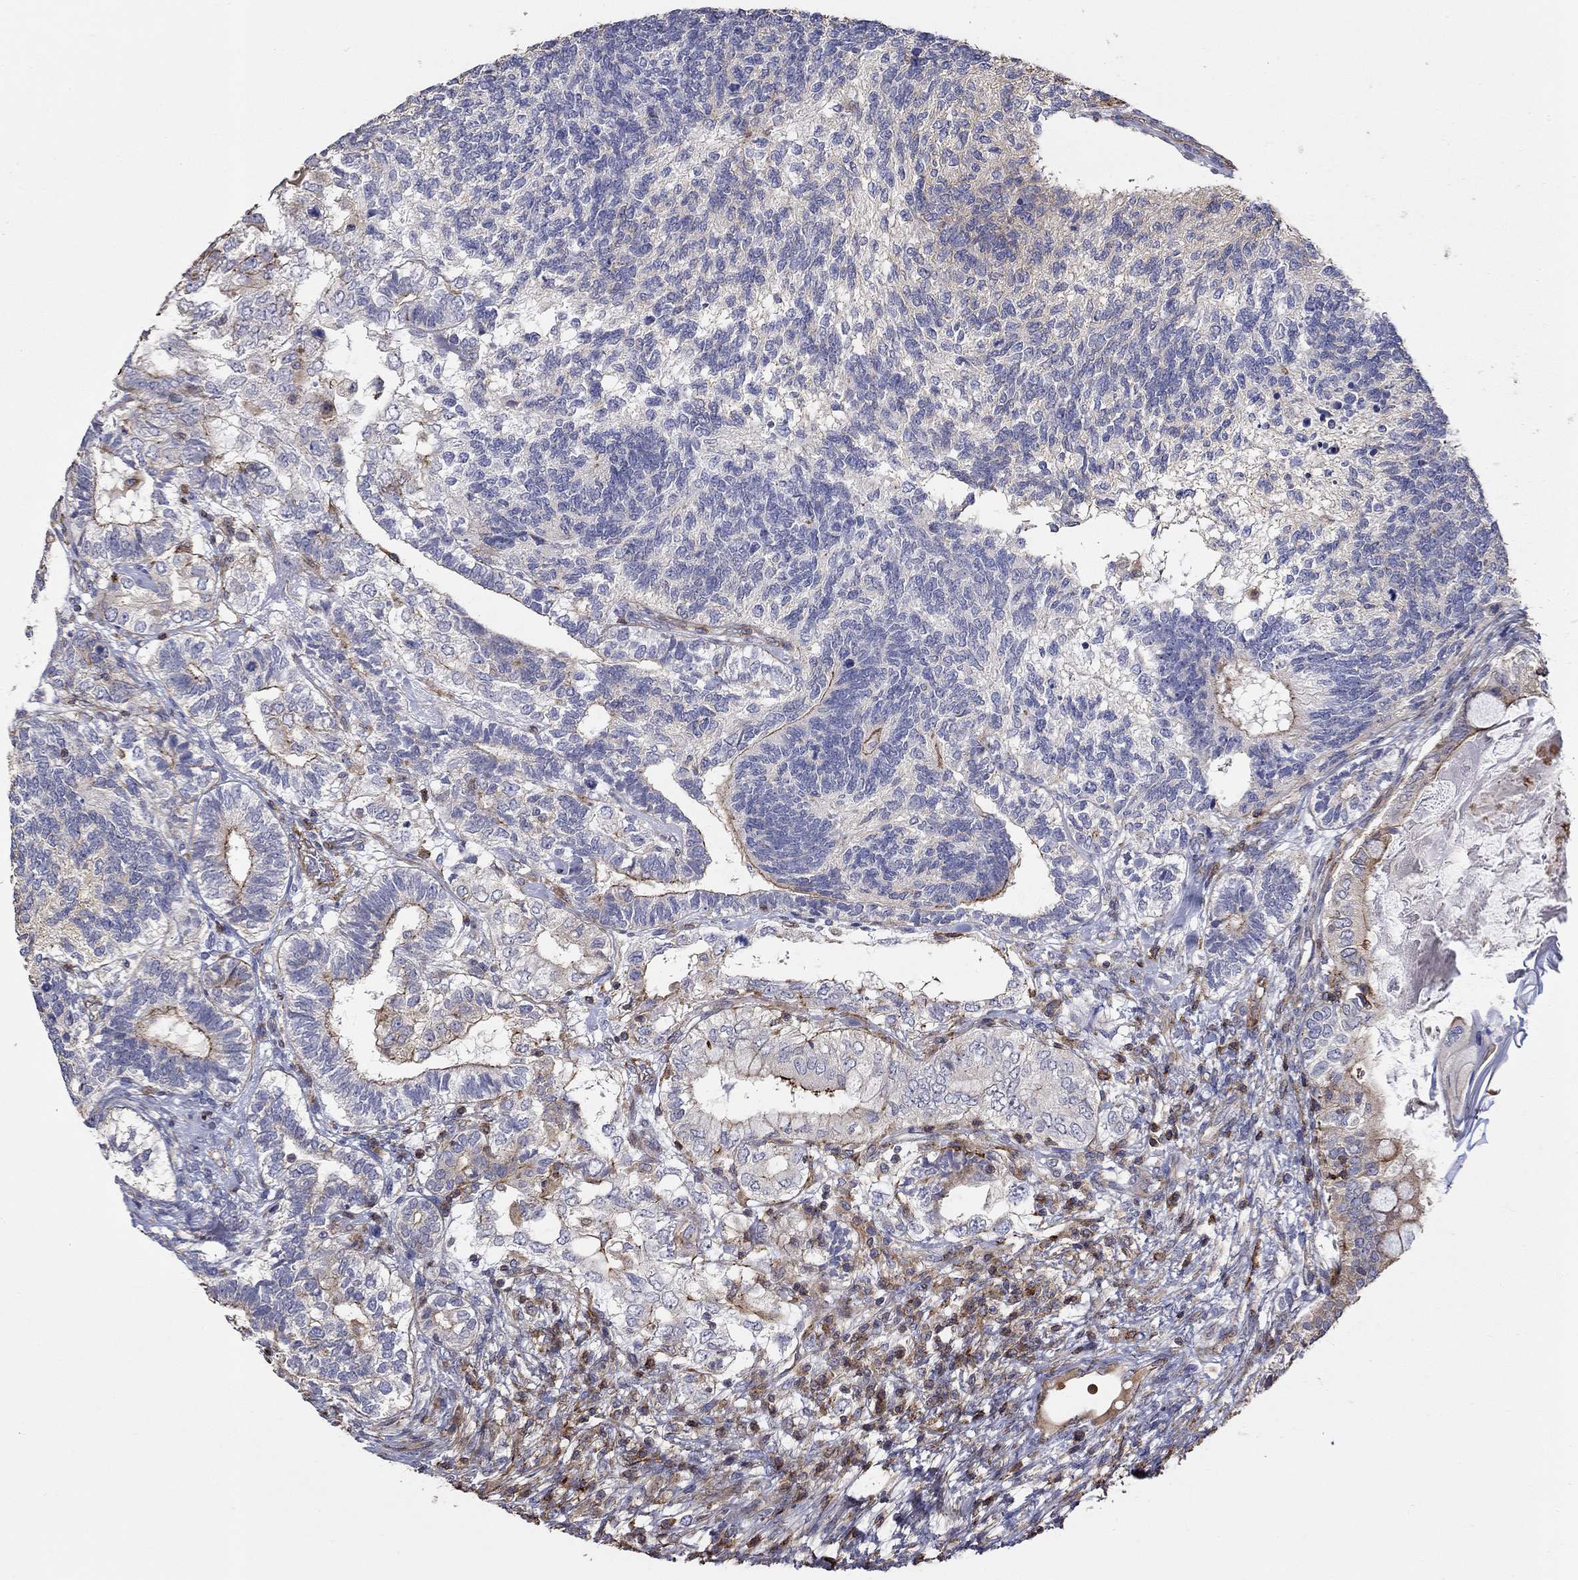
{"staining": {"intensity": "strong", "quantity": "<25%", "location": "cytoplasmic/membranous"}, "tissue": "testis cancer", "cell_type": "Tumor cells", "image_type": "cancer", "snomed": [{"axis": "morphology", "description": "Seminoma, NOS"}, {"axis": "morphology", "description": "Carcinoma, Embryonal, NOS"}, {"axis": "topography", "description": "Testis"}], "caption": "Protein staining reveals strong cytoplasmic/membranous staining in about <25% of tumor cells in testis embryonal carcinoma.", "gene": "NPHP1", "patient": {"sex": "male", "age": 41}}